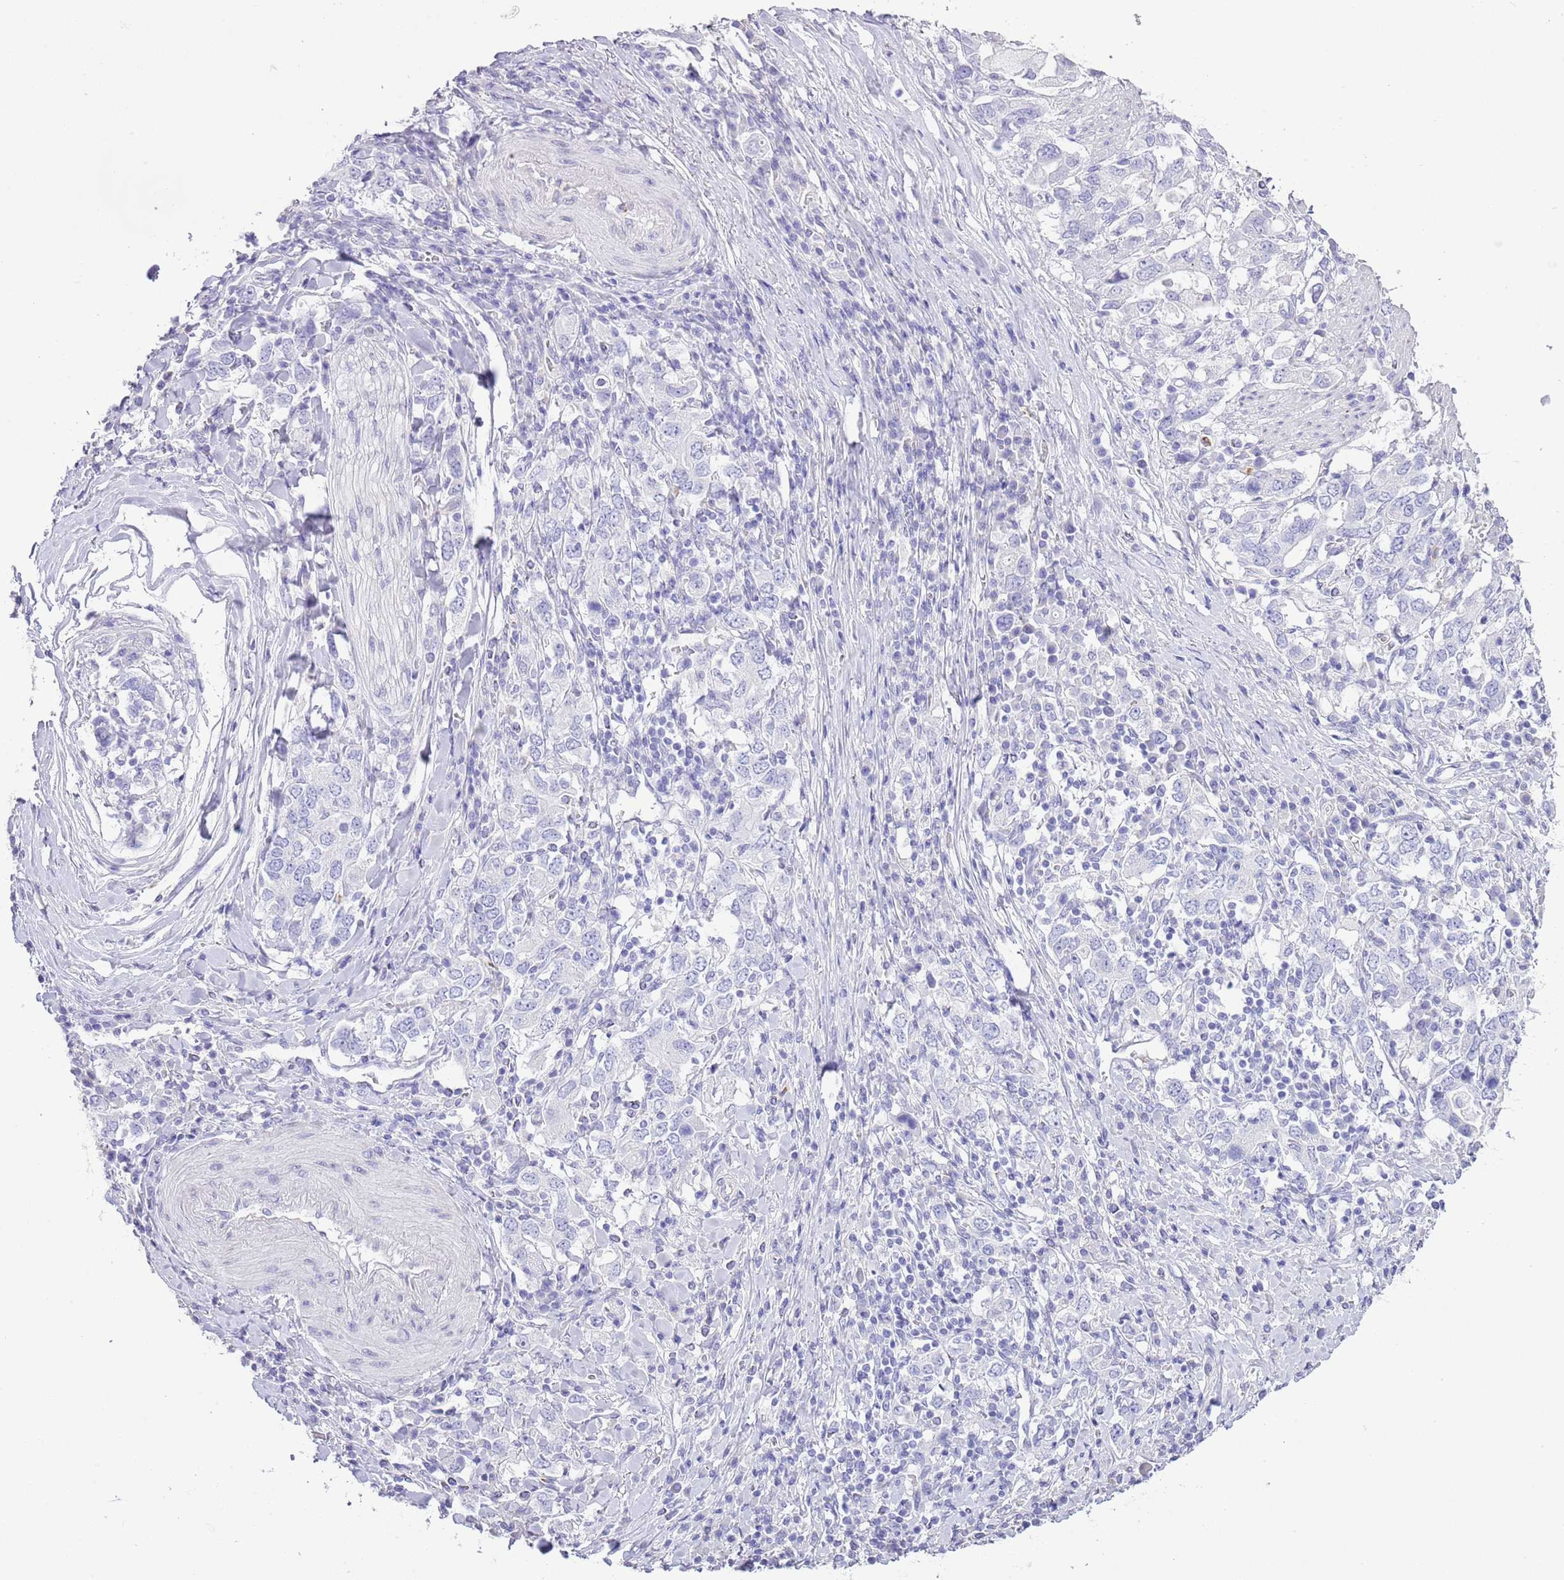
{"staining": {"intensity": "negative", "quantity": "none", "location": "none"}, "tissue": "stomach cancer", "cell_type": "Tumor cells", "image_type": "cancer", "snomed": [{"axis": "morphology", "description": "Adenocarcinoma, NOS"}, {"axis": "topography", "description": "Stomach, upper"}, {"axis": "topography", "description": "Stomach"}], "caption": "Immunohistochemical staining of human stomach cancer (adenocarcinoma) exhibits no significant positivity in tumor cells.", "gene": "OR2Z1", "patient": {"sex": "male", "age": 62}}